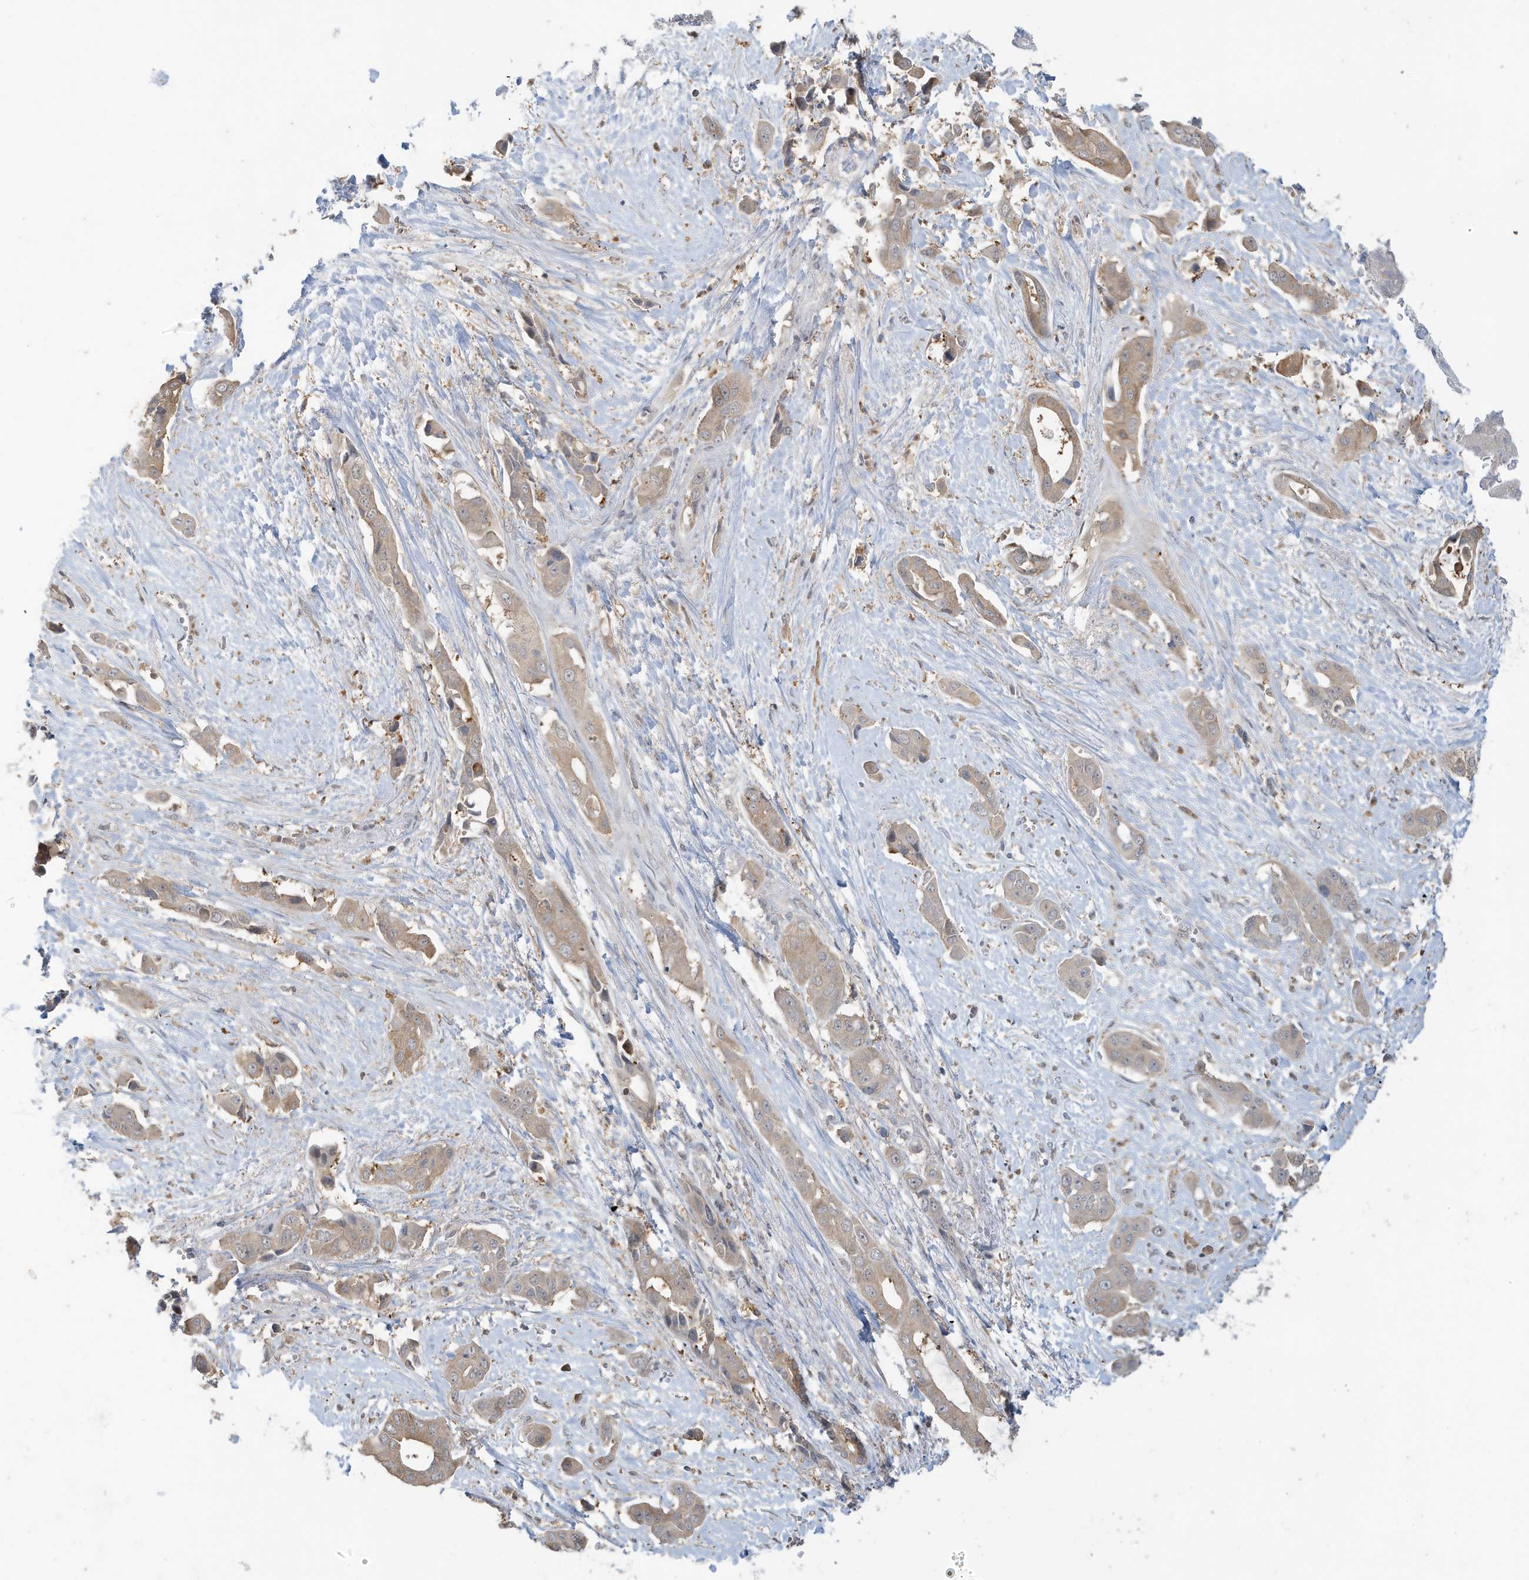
{"staining": {"intensity": "weak", "quantity": ">75%", "location": "cytoplasmic/membranous"}, "tissue": "liver cancer", "cell_type": "Tumor cells", "image_type": "cancer", "snomed": [{"axis": "morphology", "description": "Cholangiocarcinoma"}, {"axis": "topography", "description": "Liver"}], "caption": "Protein analysis of cholangiocarcinoma (liver) tissue shows weak cytoplasmic/membranous positivity in approximately >75% of tumor cells.", "gene": "PRRT3", "patient": {"sex": "female", "age": 52}}